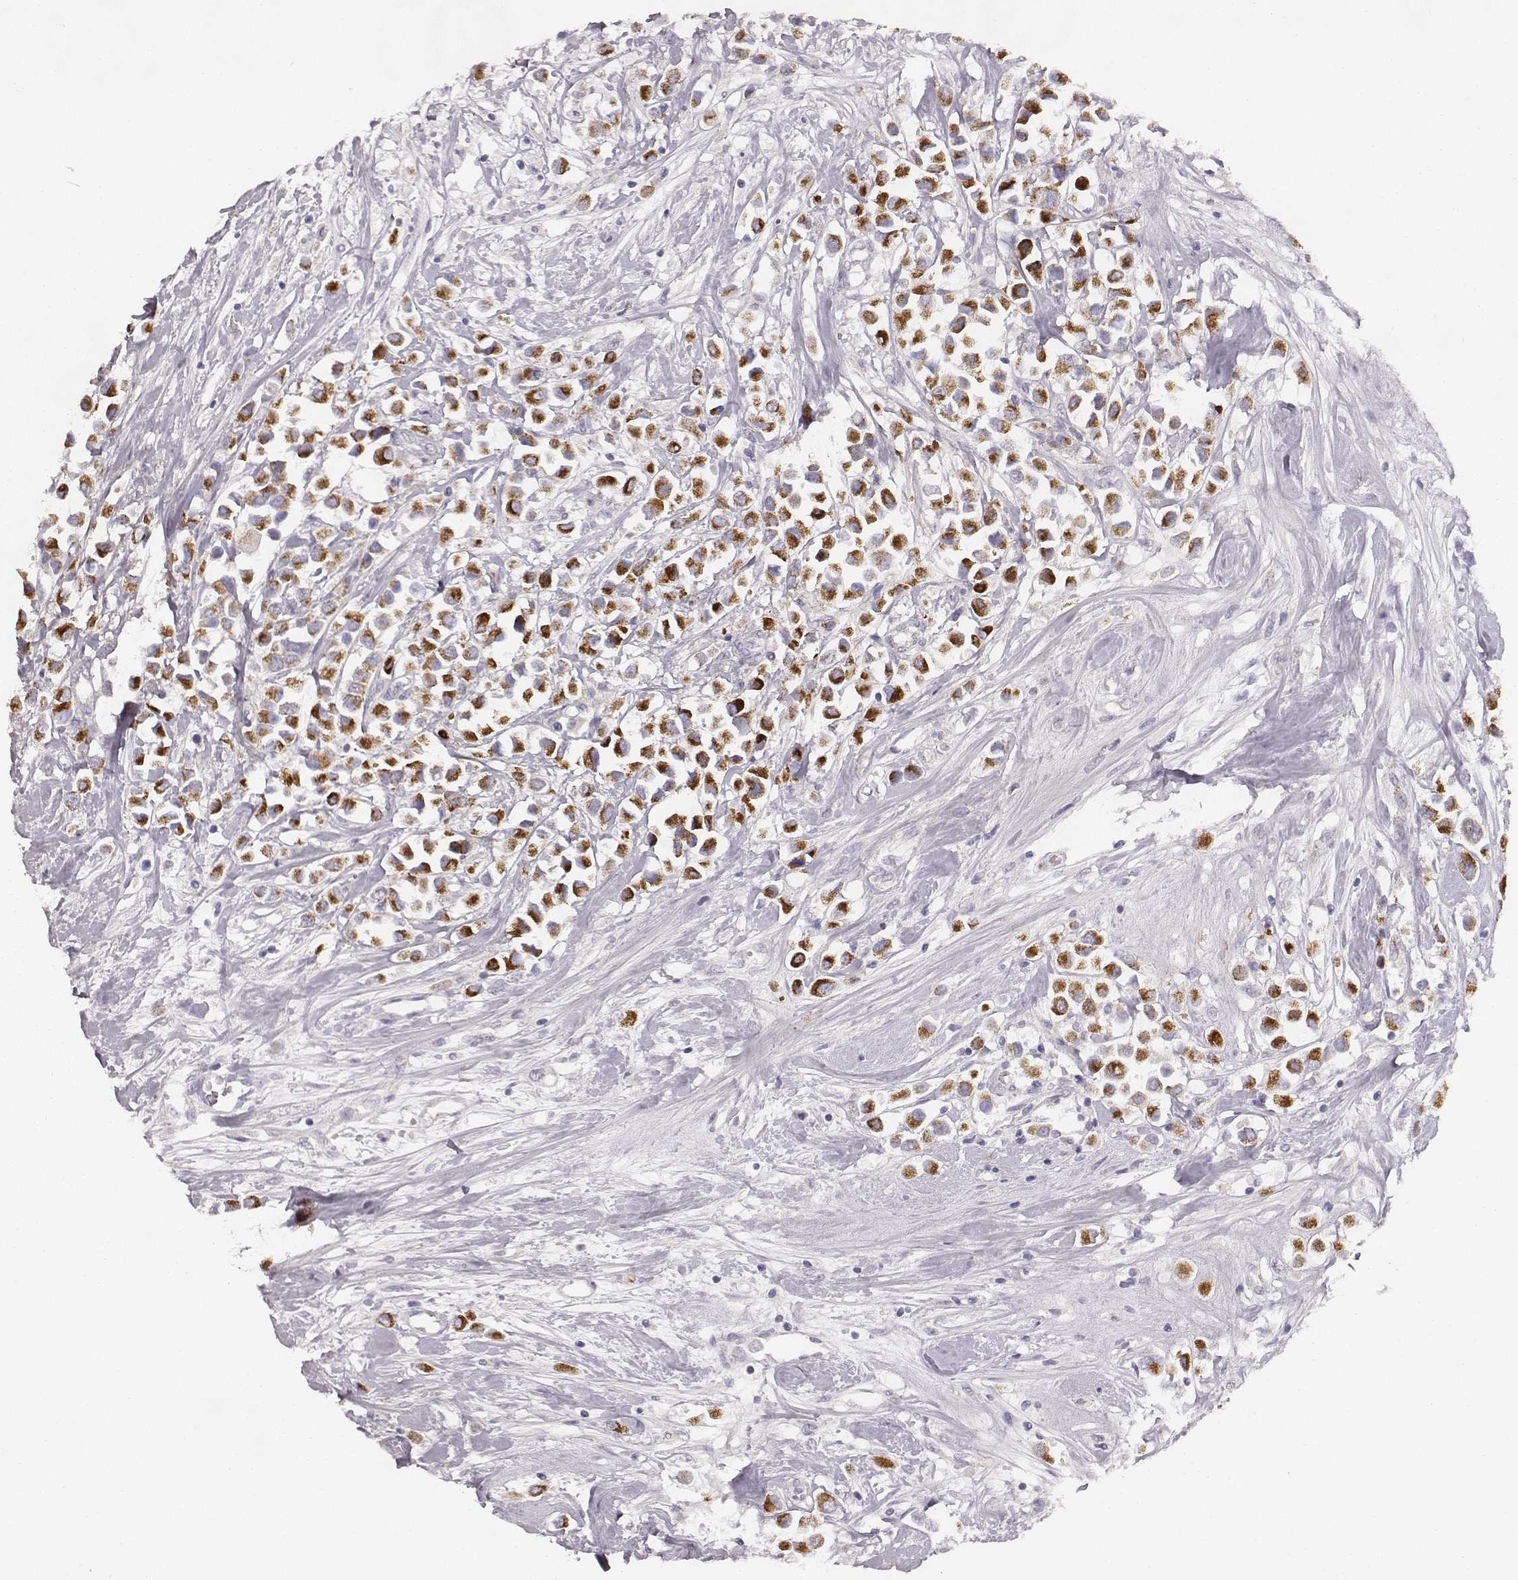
{"staining": {"intensity": "strong", "quantity": ">75%", "location": "cytoplasmic/membranous"}, "tissue": "breast cancer", "cell_type": "Tumor cells", "image_type": "cancer", "snomed": [{"axis": "morphology", "description": "Duct carcinoma"}, {"axis": "topography", "description": "Breast"}], "caption": "IHC staining of breast cancer, which demonstrates high levels of strong cytoplasmic/membranous expression in approximately >75% of tumor cells indicating strong cytoplasmic/membranous protein positivity. The staining was performed using DAB (3,3'-diaminobenzidine) (brown) for protein detection and nuclei were counterstained in hematoxylin (blue).", "gene": "ABCD3", "patient": {"sex": "female", "age": 61}}